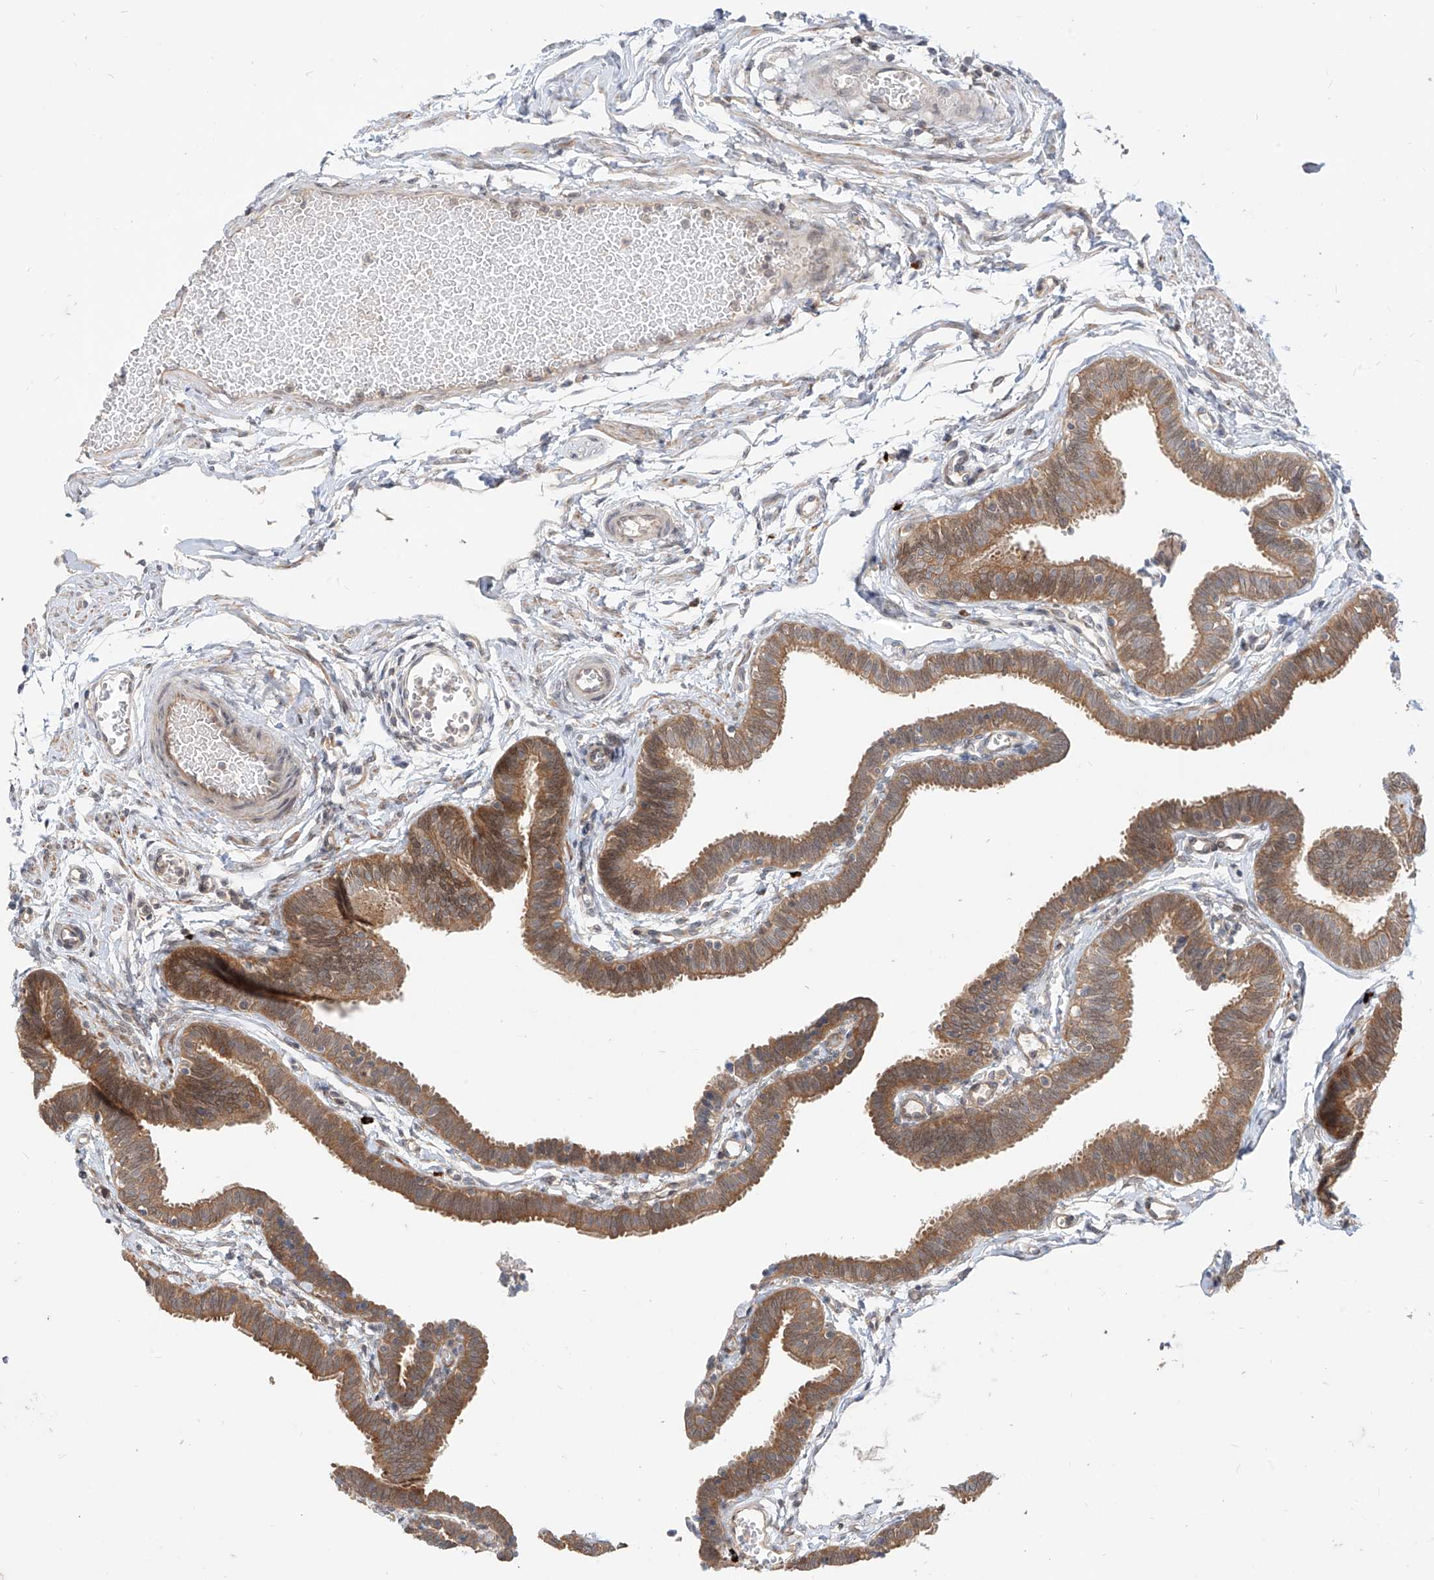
{"staining": {"intensity": "moderate", "quantity": ">75%", "location": "cytoplasmic/membranous"}, "tissue": "fallopian tube", "cell_type": "Glandular cells", "image_type": "normal", "snomed": [{"axis": "morphology", "description": "Normal tissue, NOS"}, {"axis": "topography", "description": "Fallopian tube"}, {"axis": "topography", "description": "Ovary"}], "caption": "Protein expression analysis of normal fallopian tube exhibits moderate cytoplasmic/membranous expression in approximately >75% of glandular cells.", "gene": "MTUS2", "patient": {"sex": "female", "age": 23}}